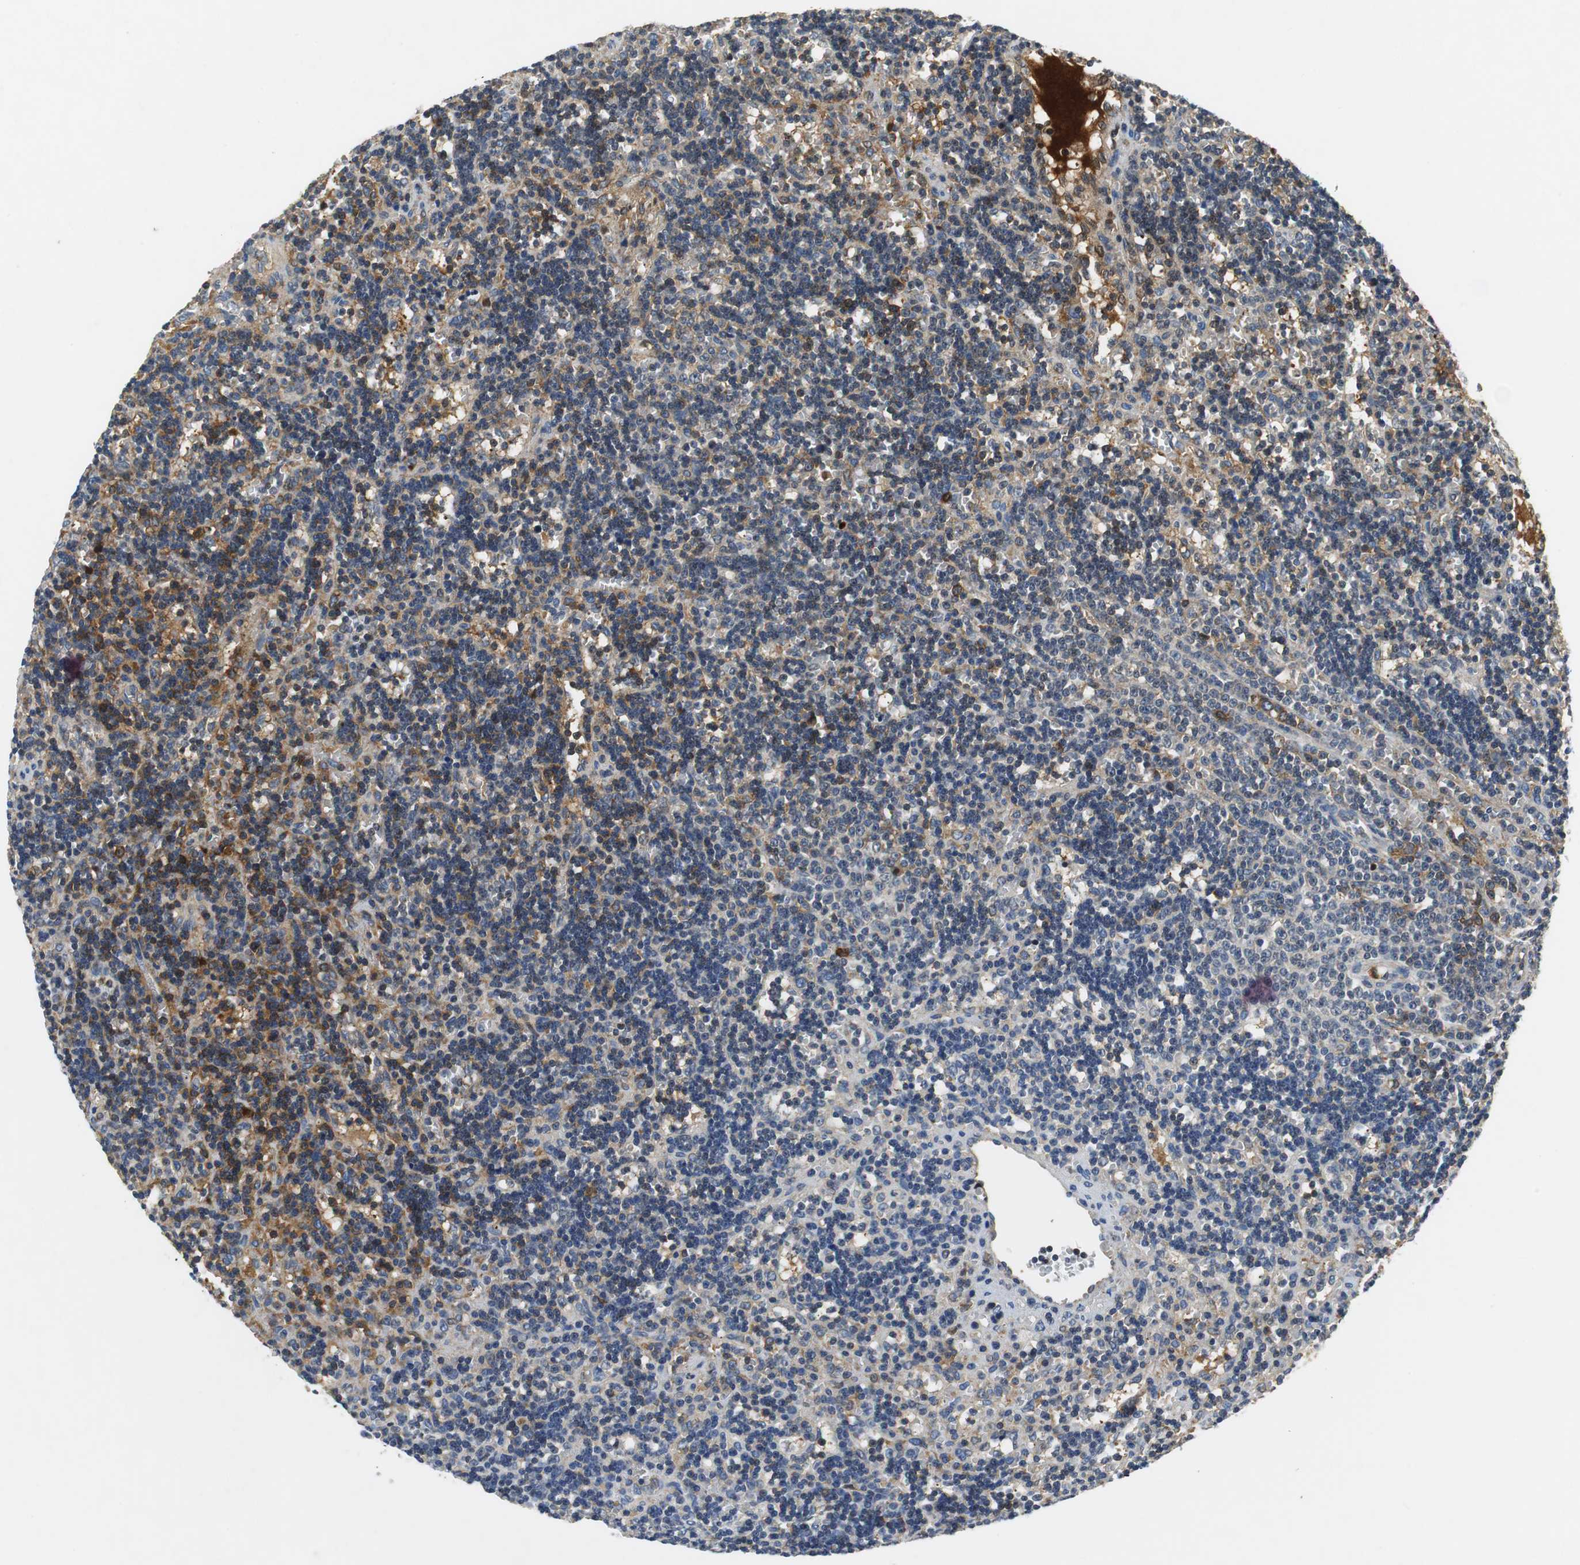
{"staining": {"intensity": "weak", "quantity": "25%-75%", "location": "cytoplasmic/membranous,nuclear"}, "tissue": "lymphoma", "cell_type": "Tumor cells", "image_type": "cancer", "snomed": [{"axis": "morphology", "description": "Malignant lymphoma, non-Hodgkin's type, Low grade"}, {"axis": "topography", "description": "Spleen"}], "caption": "The photomicrograph shows a brown stain indicating the presence of a protein in the cytoplasmic/membranous and nuclear of tumor cells in lymphoma. The protein of interest is shown in brown color, while the nuclei are stained blue.", "gene": "ORM1", "patient": {"sex": "male", "age": 60}}